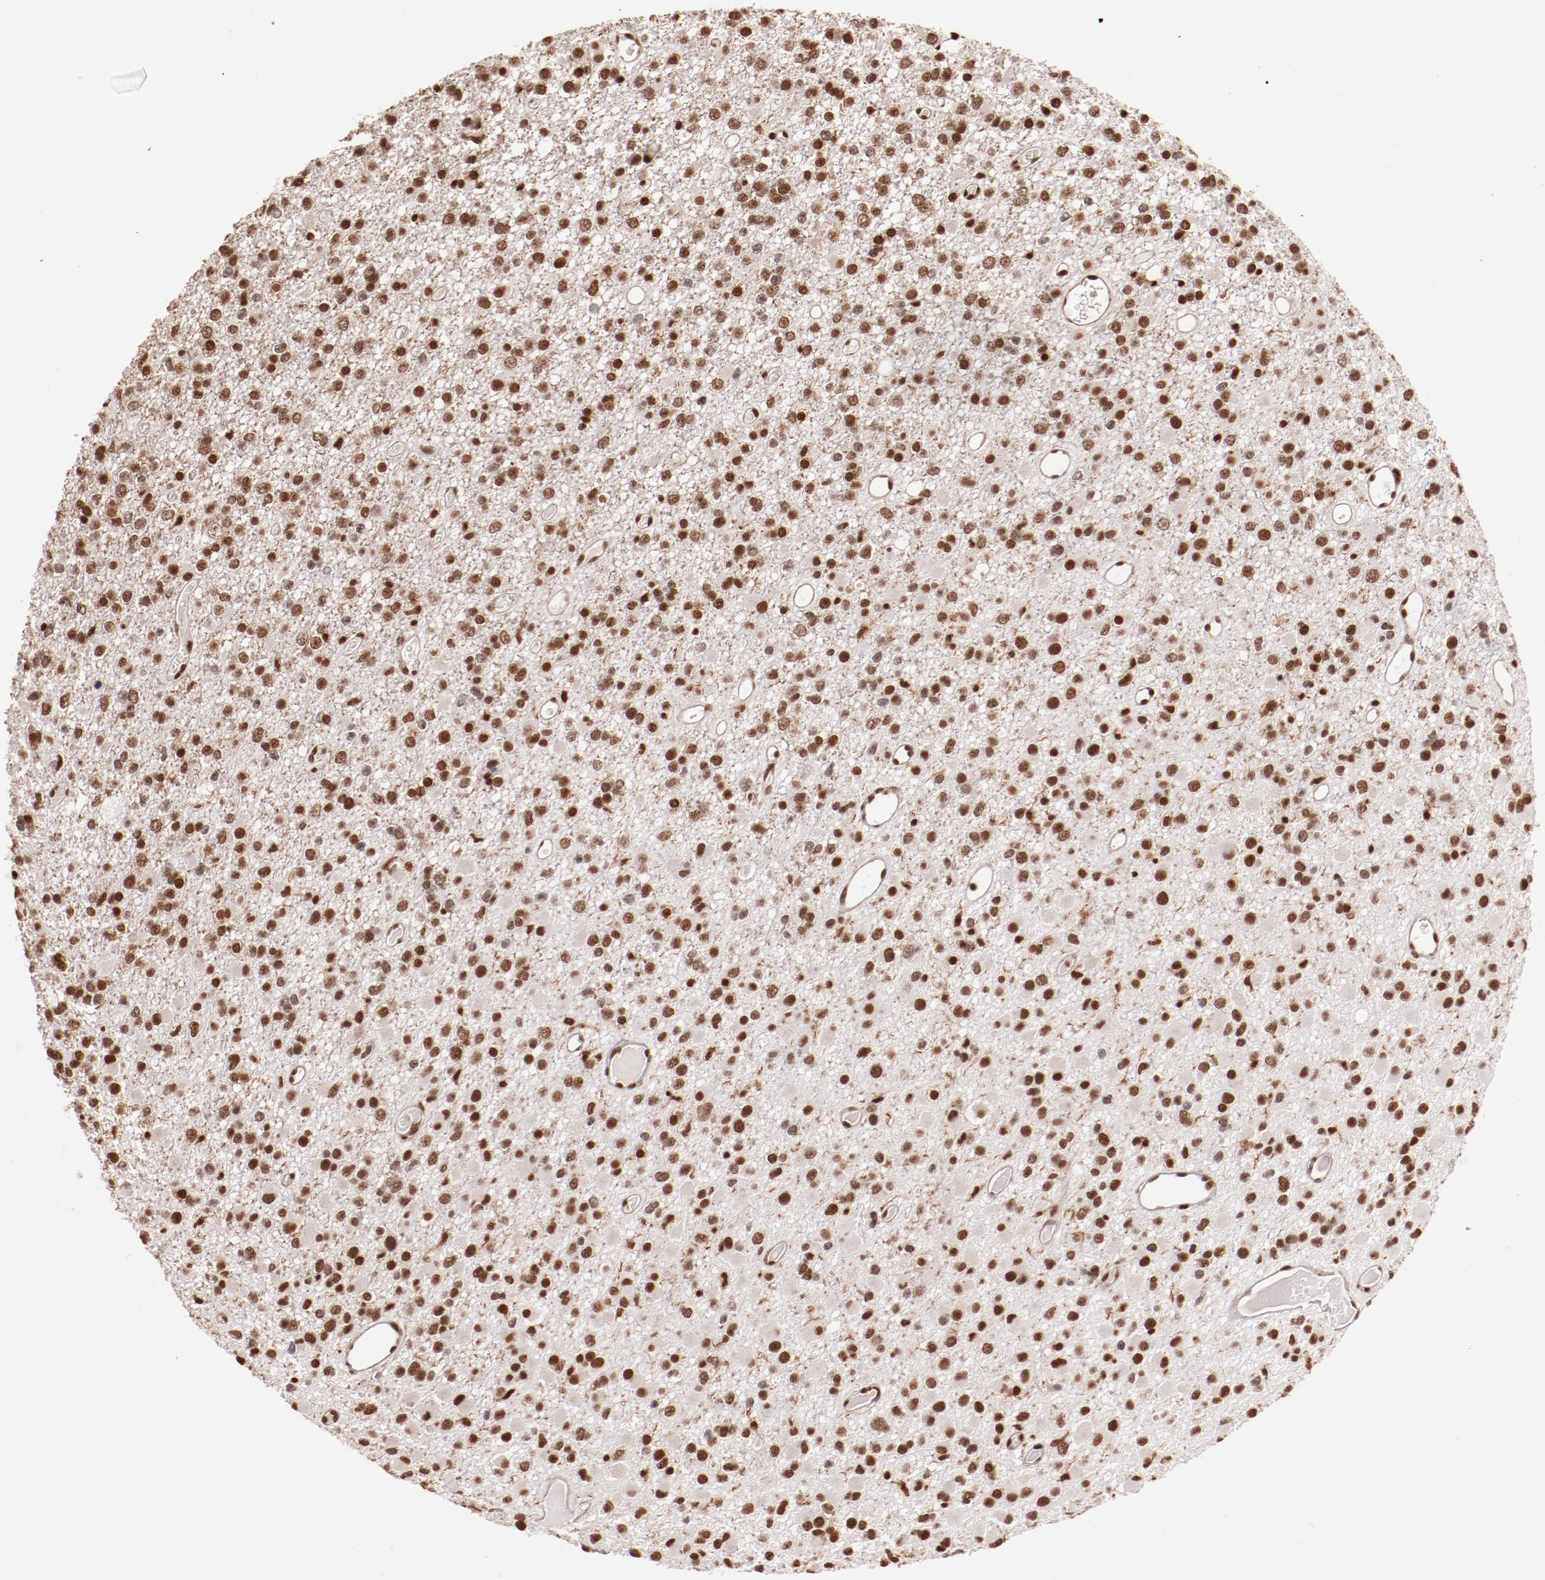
{"staining": {"intensity": "moderate", "quantity": ">75%", "location": "nuclear"}, "tissue": "glioma", "cell_type": "Tumor cells", "image_type": "cancer", "snomed": [{"axis": "morphology", "description": "Glioma, malignant, Low grade"}, {"axis": "topography", "description": "Brain"}], "caption": "Protein analysis of malignant low-grade glioma tissue shows moderate nuclear staining in approximately >75% of tumor cells. (Stains: DAB (3,3'-diaminobenzidine) in brown, nuclei in blue, Microscopy: brightfield microscopy at high magnification).", "gene": "STAG2", "patient": {"sex": "male", "age": 42}}